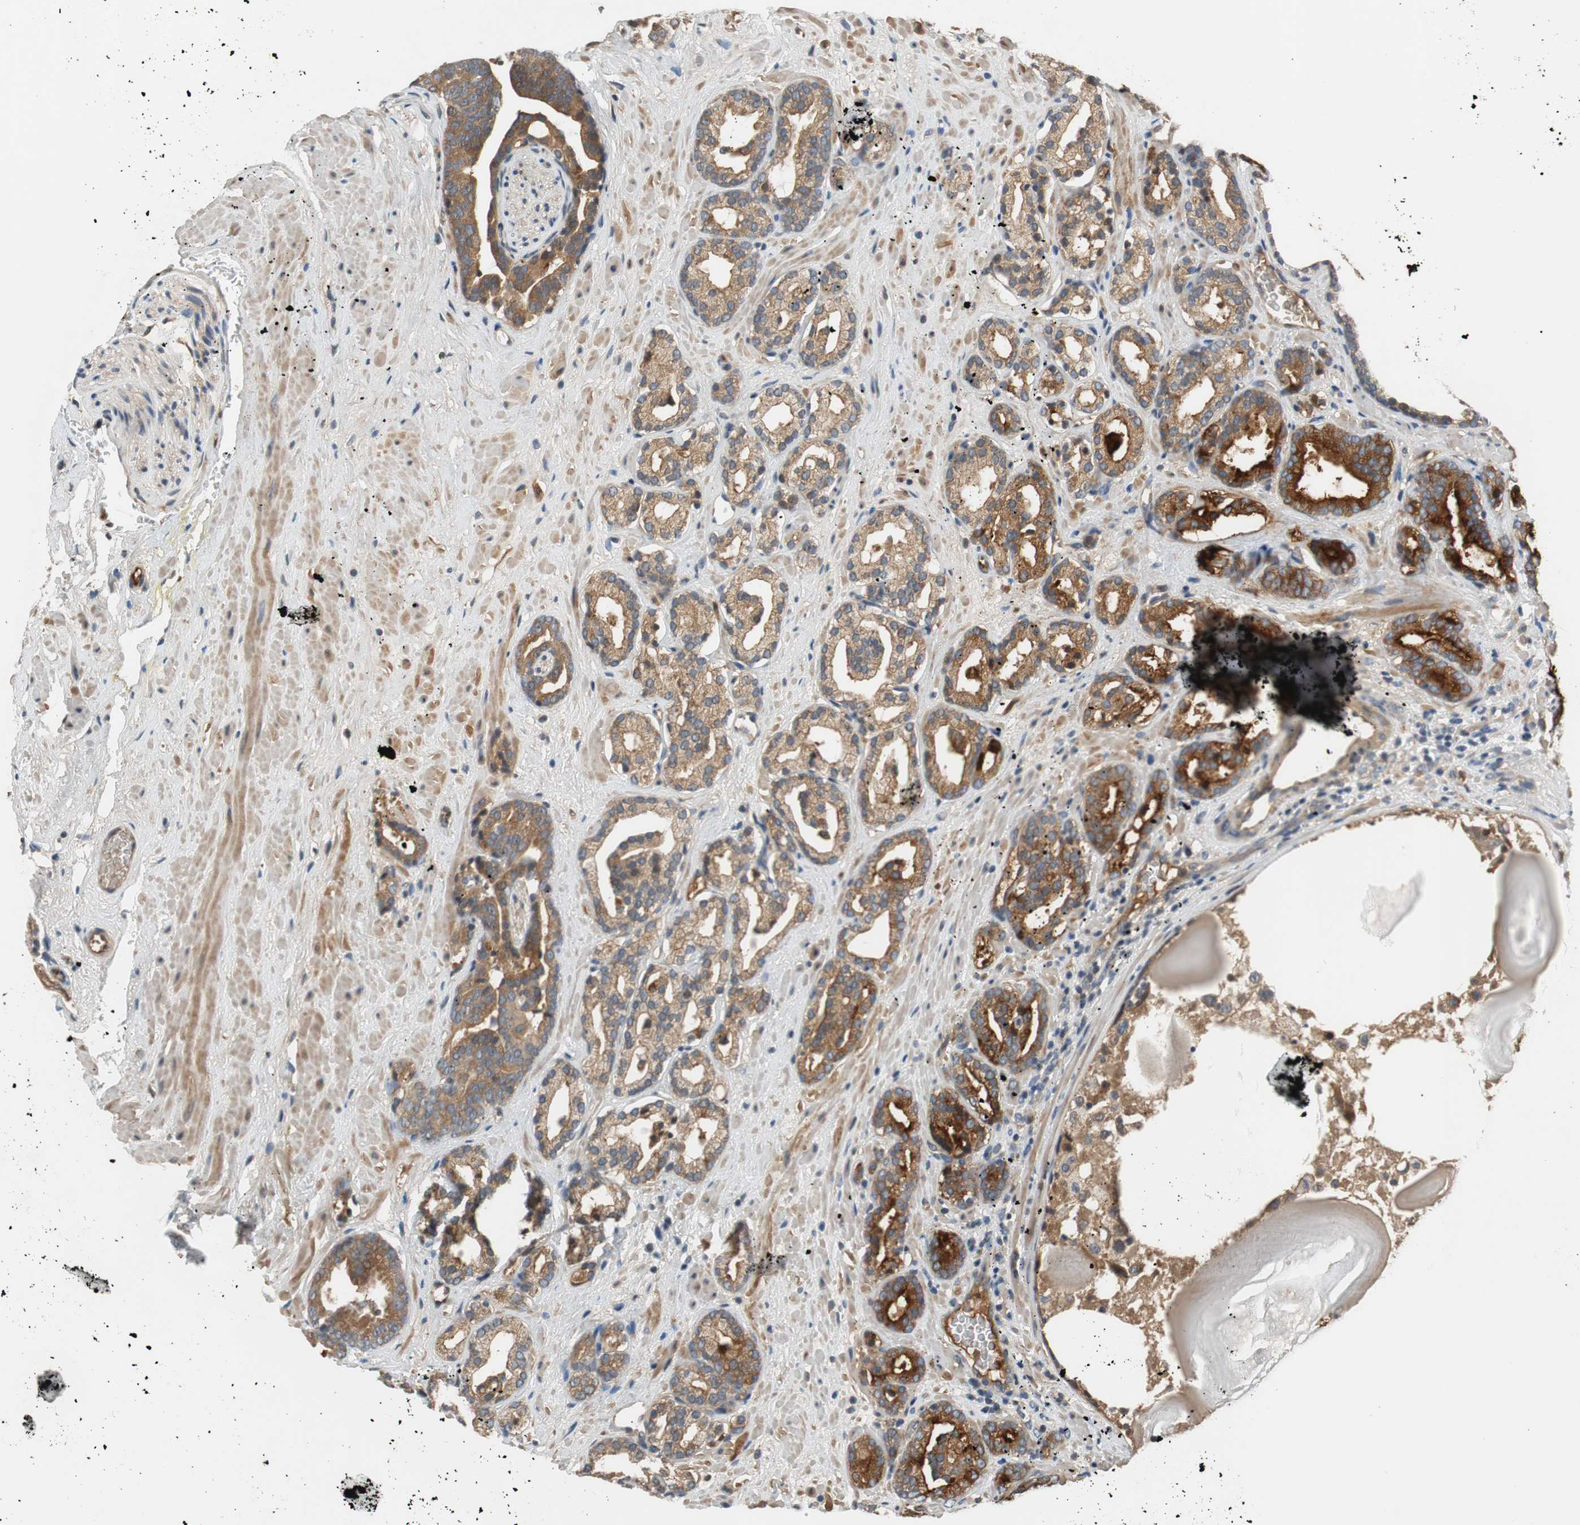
{"staining": {"intensity": "moderate", "quantity": ">75%", "location": "cytoplasmic/membranous"}, "tissue": "prostate cancer", "cell_type": "Tumor cells", "image_type": "cancer", "snomed": [{"axis": "morphology", "description": "Adenocarcinoma, Low grade"}, {"axis": "topography", "description": "Prostate"}], "caption": "Prostate cancer stained for a protein (brown) reveals moderate cytoplasmic/membranous positive positivity in approximately >75% of tumor cells.", "gene": "C4A", "patient": {"sex": "male", "age": 63}}